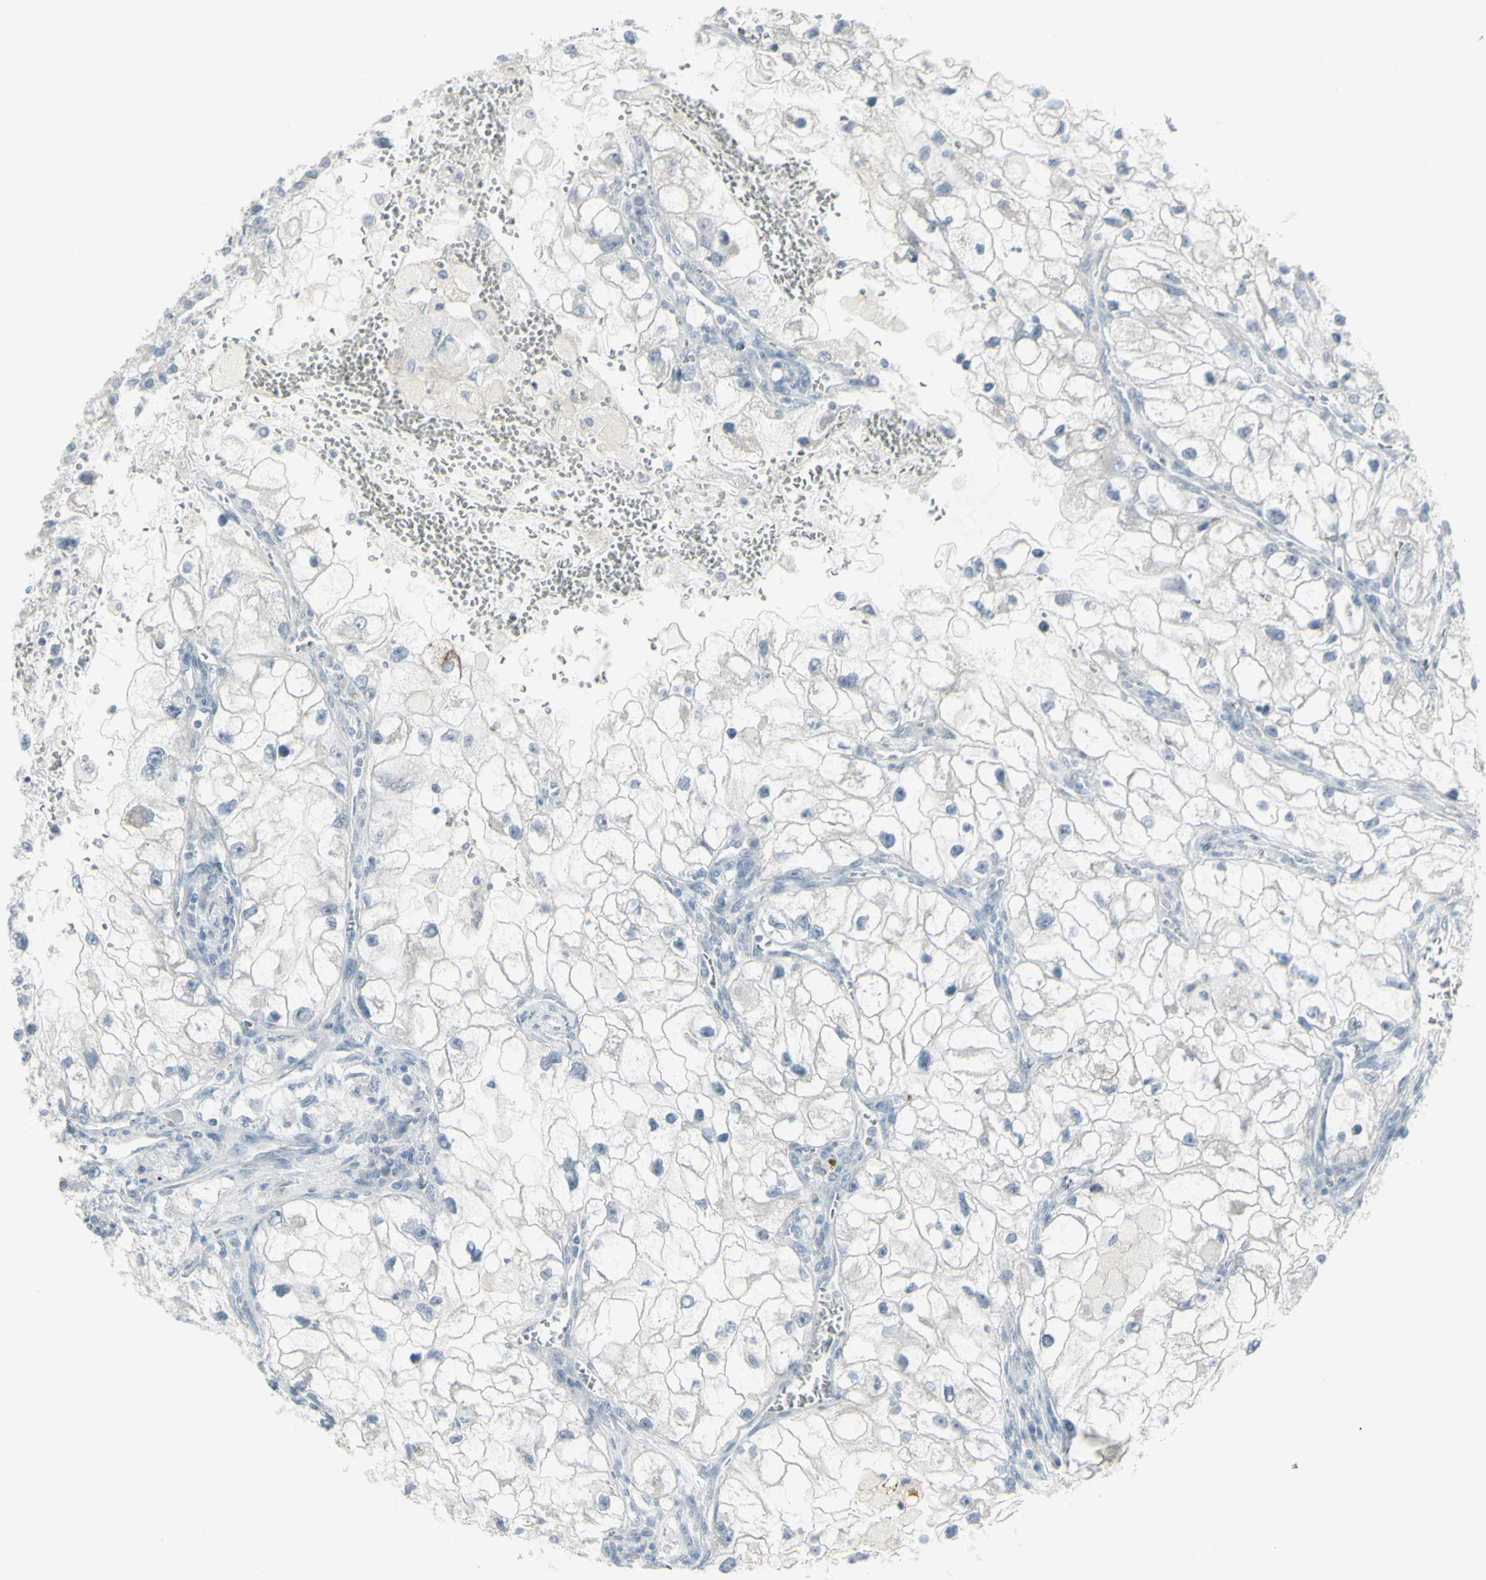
{"staining": {"intensity": "negative", "quantity": "none", "location": "none"}, "tissue": "renal cancer", "cell_type": "Tumor cells", "image_type": "cancer", "snomed": [{"axis": "morphology", "description": "Adenocarcinoma, NOS"}, {"axis": "topography", "description": "Kidney"}], "caption": "Immunohistochemistry histopathology image of renal adenocarcinoma stained for a protein (brown), which displays no expression in tumor cells.", "gene": "RAB3A", "patient": {"sex": "female", "age": 70}}